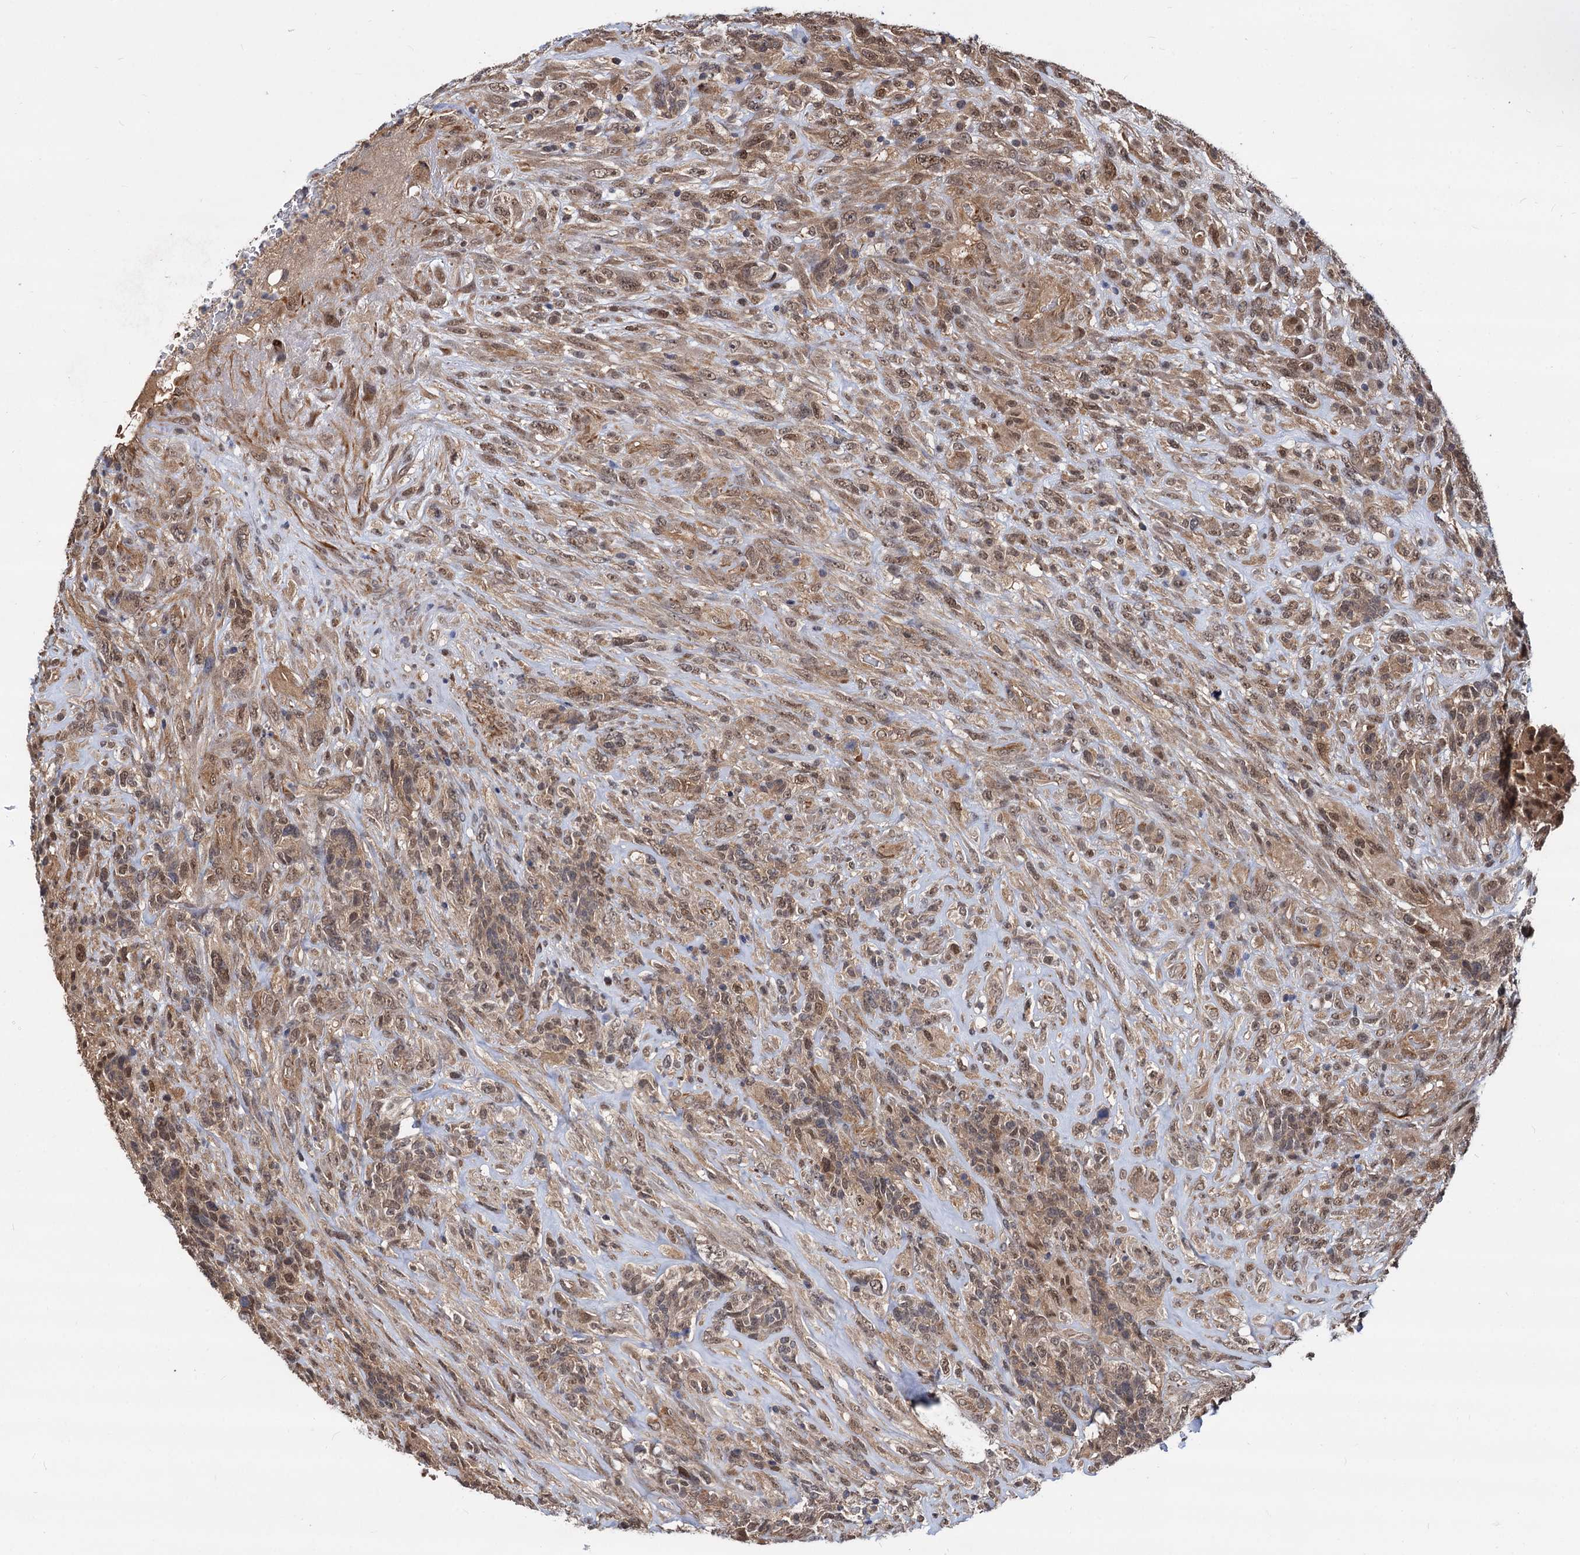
{"staining": {"intensity": "moderate", "quantity": ">75%", "location": "cytoplasmic/membranous,nuclear"}, "tissue": "glioma", "cell_type": "Tumor cells", "image_type": "cancer", "snomed": [{"axis": "morphology", "description": "Glioma, malignant, High grade"}, {"axis": "topography", "description": "Brain"}], "caption": "Immunohistochemistry of human glioma demonstrates medium levels of moderate cytoplasmic/membranous and nuclear positivity in about >75% of tumor cells.", "gene": "PSMD4", "patient": {"sex": "male", "age": 61}}